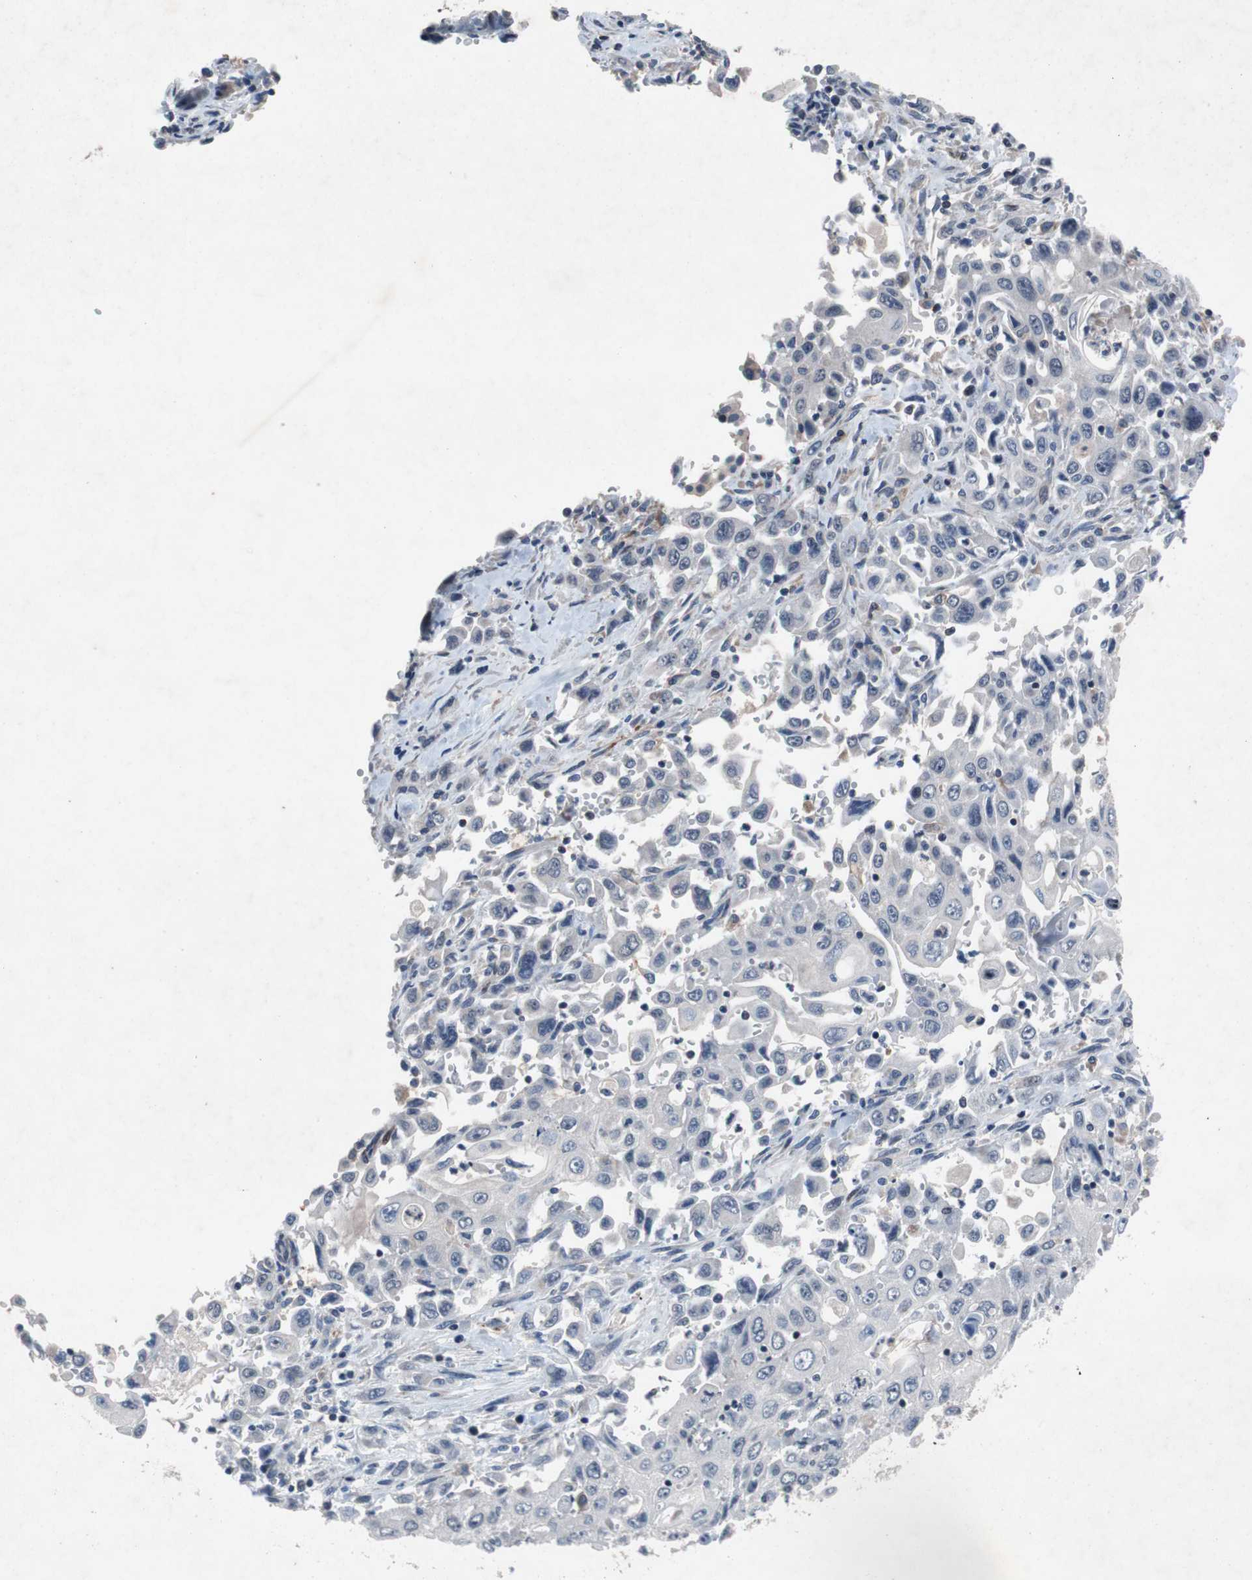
{"staining": {"intensity": "negative", "quantity": "none", "location": "none"}, "tissue": "pancreatic cancer", "cell_type": "Tumor cells", "image_type": "cancer", "snomed": [{"axis": "morphology", "description": "Adenocarcinoma, NOS"}, {"axis": "topography", "description": "Pancreas"}], "caption": "Immunohistochemistry (IHC) histopathology image of adenocarcinoma (pancreatic) stained for a protein (brown), which shows no staining in tumor cells.", "gene": "MUTYH", "patient": {"sex": "male", "age": 70}}